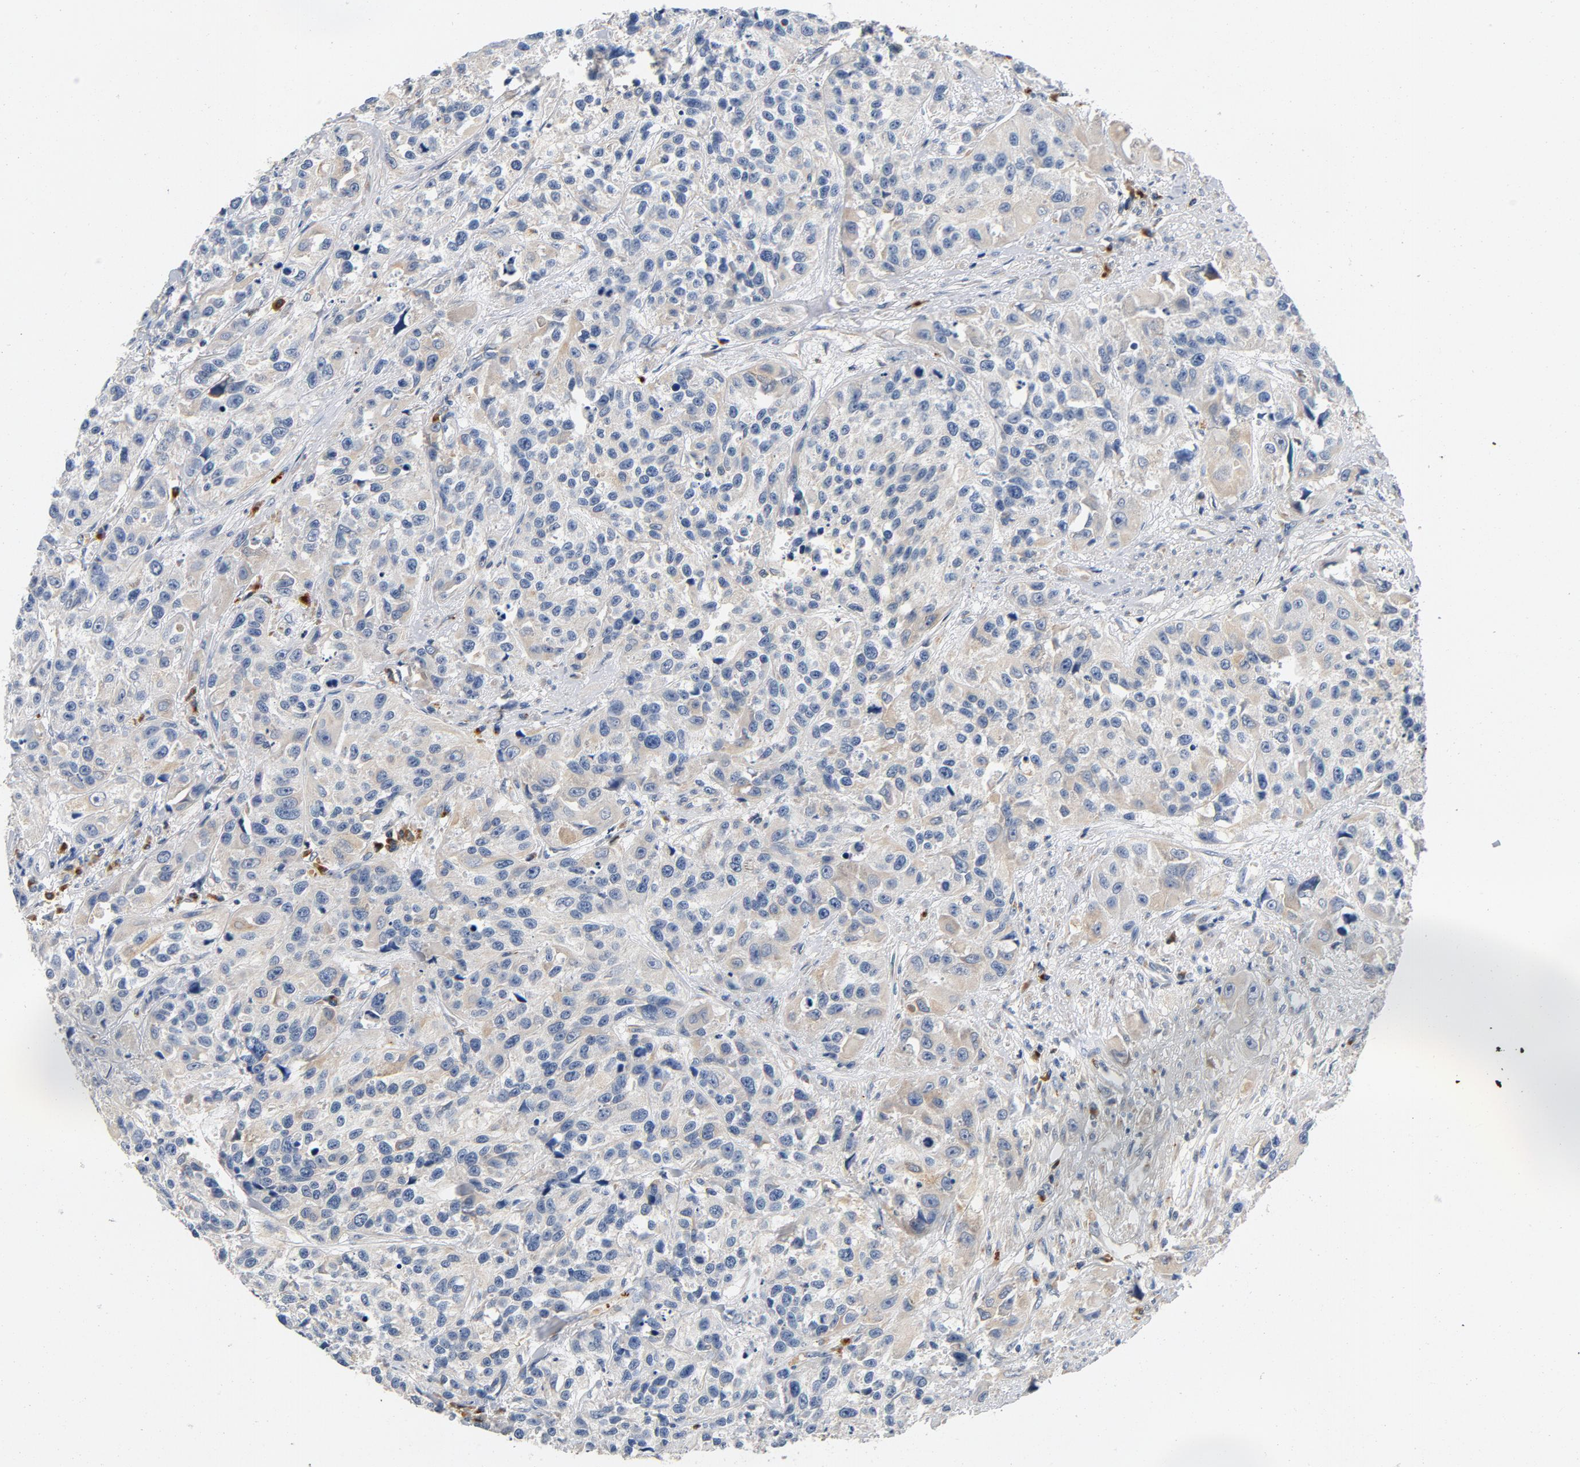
{"staining": {"intensity": "negative", "quantity": "none", "location": "none"}, "tissue": "urothelial cancer", "cell_type": "Tumor cells", "image_type": "cancer", "snomed": [{"axis": "morphology", "description": "Urothelial carcinoma, High grade"}, {"axis": "topography", "description": "Urinary bladder"}], "caption": "IHC photomicrograph of human high-grade urothelial carcinoma stained for a protein (brown), which exhibits no positivity in tumor cells. Brightfield microscopy of immunohistochemistry stained with DAB (3,3'-diaminobenzidine) (brown) and hematoxylin (blue), captured at high magnification.", "gene": "LMAN2", "patient": {"sex": "female", "age": 81}}